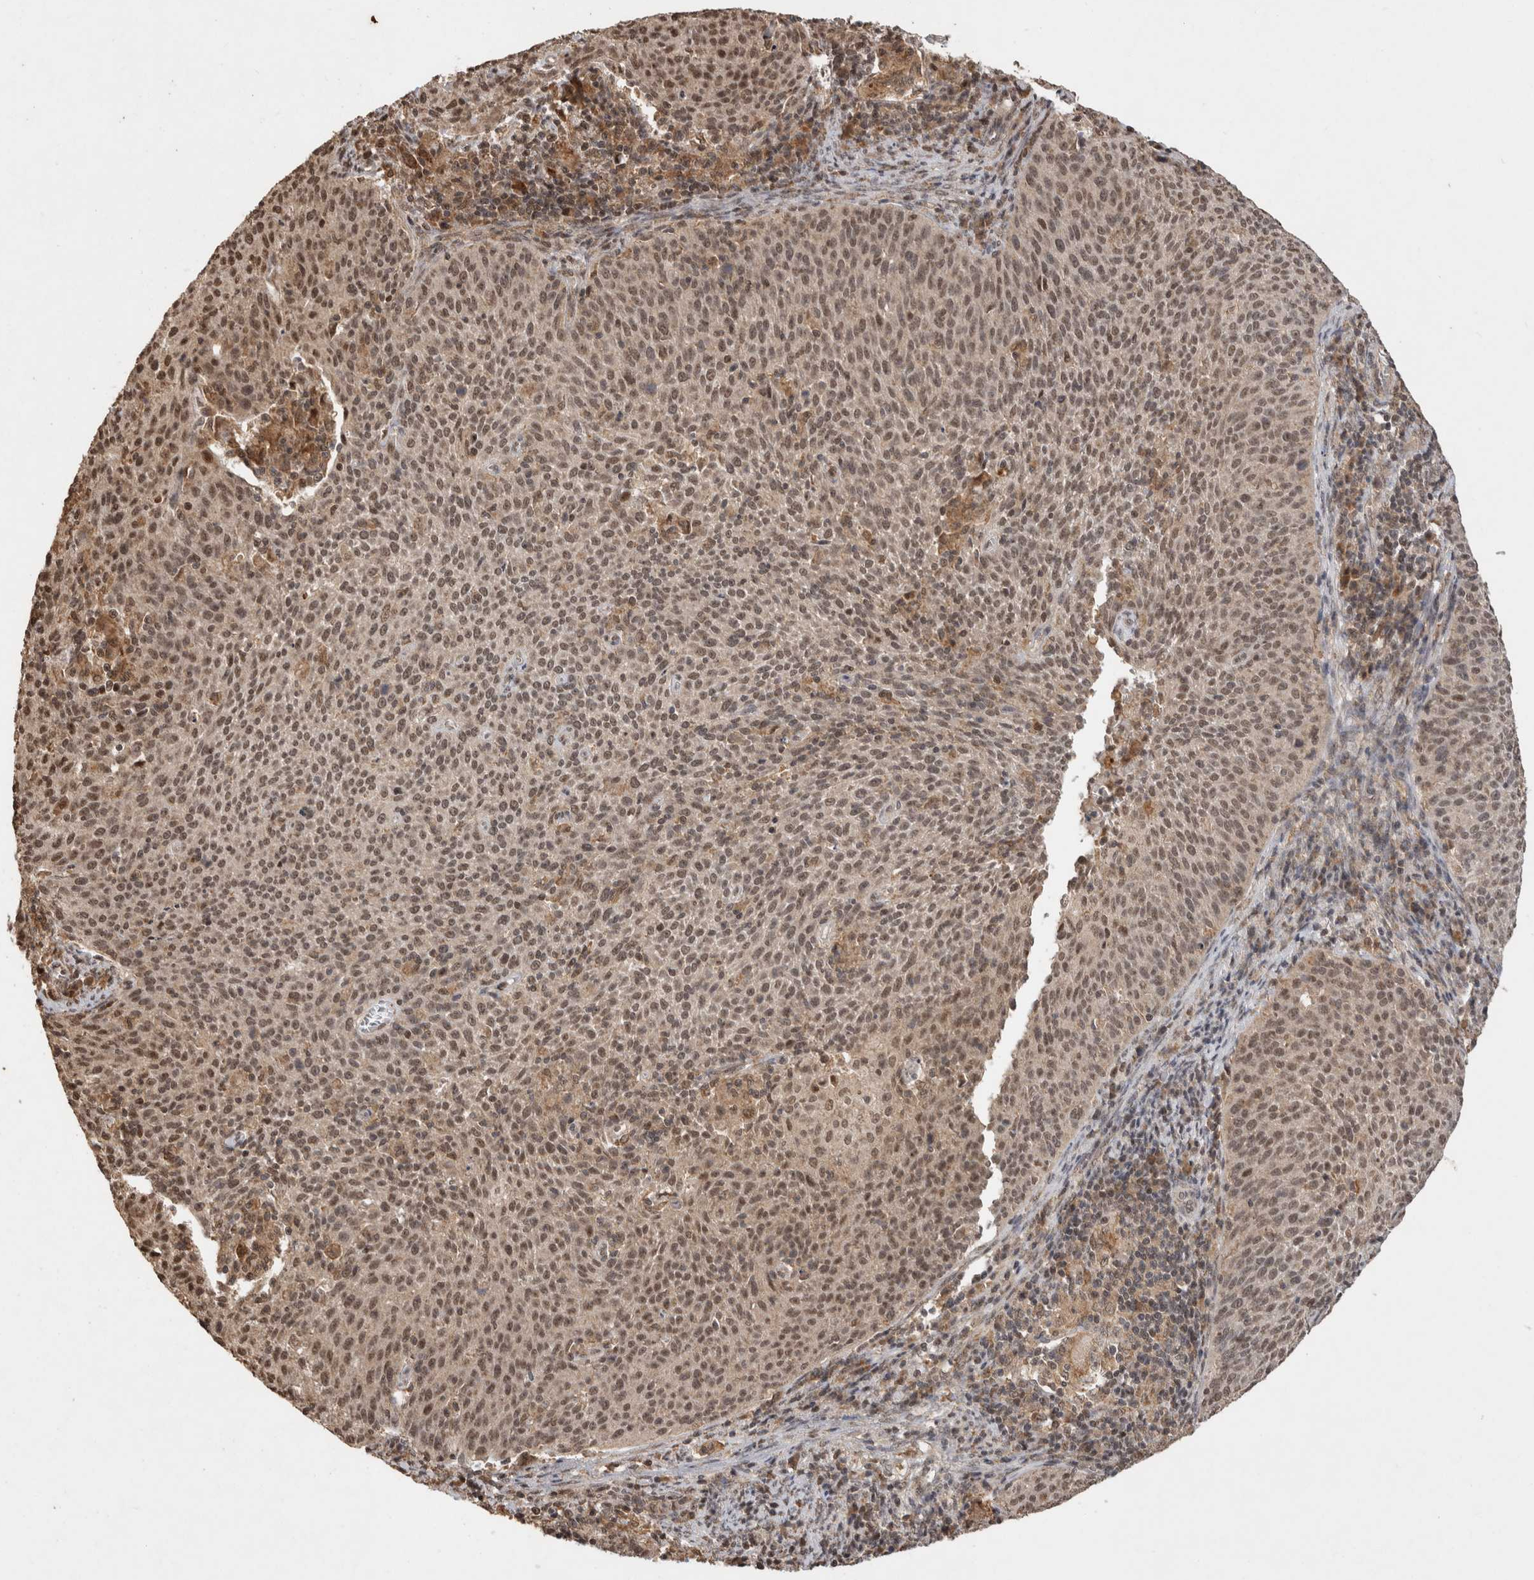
{"staining": {"intensity": "moderate", "quantity": ">75%", "location": "nuclear"}, "tissue": "cervical cancer", "cell_type": "Tumor cells", "image_type": "cancer", "snomed": [{"axis": "morphology", "description": "Squamous cell carcinoma, NOS"}, {"axis": "topography", "description": "Cervix"}], "caption": "Immunohistochemistry (IHC) histopathology image of neoplastic tissue: cervical cancer stained using IHC displays medium levels of moderate protein expression localized specifically in the nuclear of tumor cells, appearing as a nuclear brown color.", "gene": "KEAP1", "patient": {"sex": "female", "age": 38}}